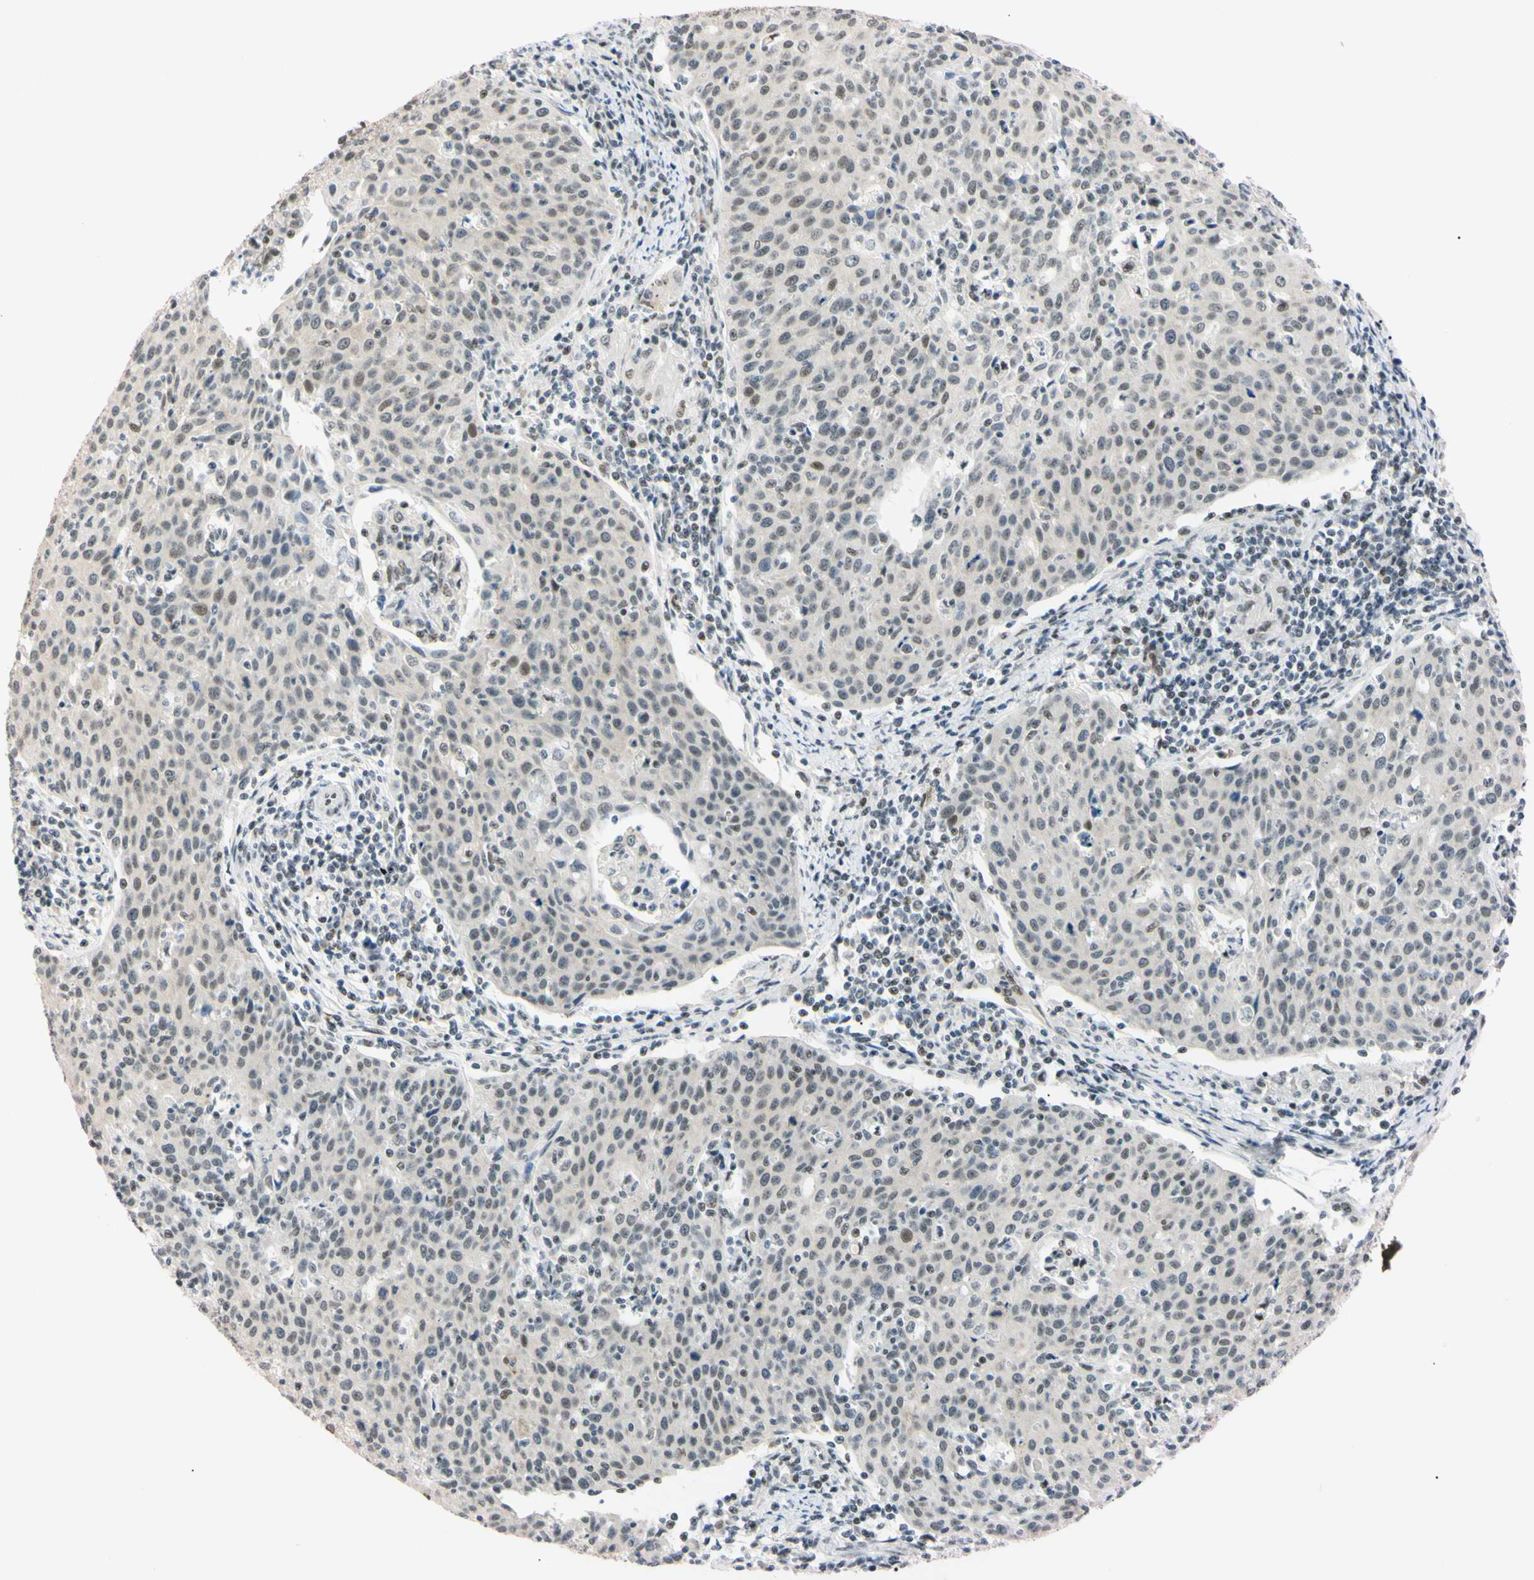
{"staining": {"intensity": "weak", "quantity": "25%-75%", "location": "nuclear"}, "tissue": "cervical cancer", "cell_type": "Tumor cells", "image_type": "cancer", "snomed": [{"axis": "morphology", "description": "Squamous cell carcinoma, NOS"}, {"axis": "topography", "description": "Cervix"}], "caption": "Cervical squamous cell carcinoma stained with a protein marker shows weak staining in tumor cells.", "gene": "ZNF134", "patient": {"sex": "female", "age": 38}}